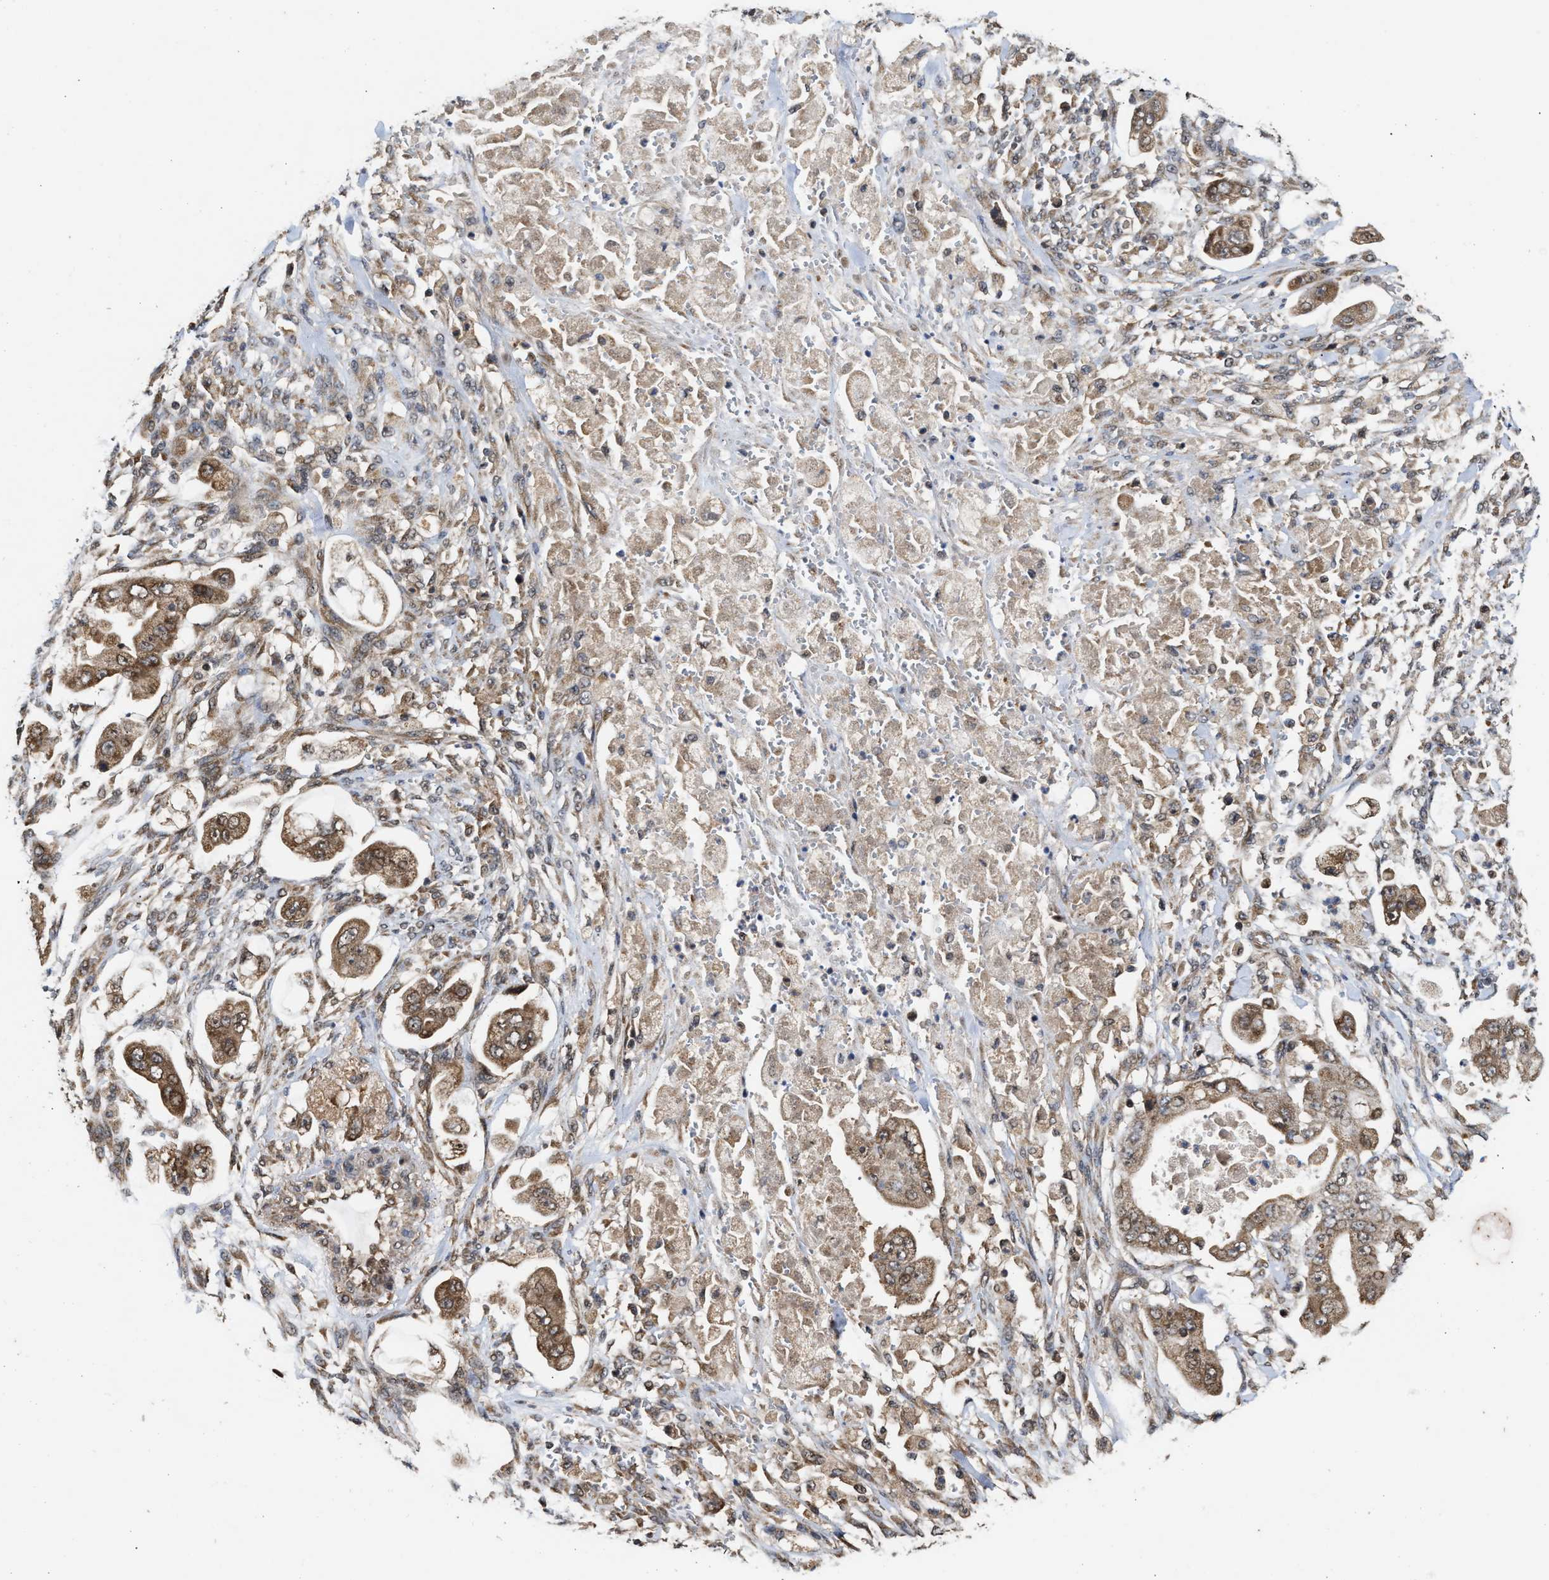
{"staining": {"intensity": "moderate", "quantity": ">75%", "location": "cytoplasmic/membranous"}, "tissue": "stomach cancer", "cell_type": "Tumor cells", "image_type": "cancer", "snomed": [{"axis": "morphology", "description": "Adenocarcinoma, NOS"}, {"axis": "topography", "description": "Stomach"}], "caption": "Immunohistochemical staining of human stomach cancer (adenocarcinoma) shows medium levels of moderate cytoplasmic/membranous protein staining in about >75% of tumor cells.", "gene": "CFLAR", "patient": {"sex": "male", "age": 62}}